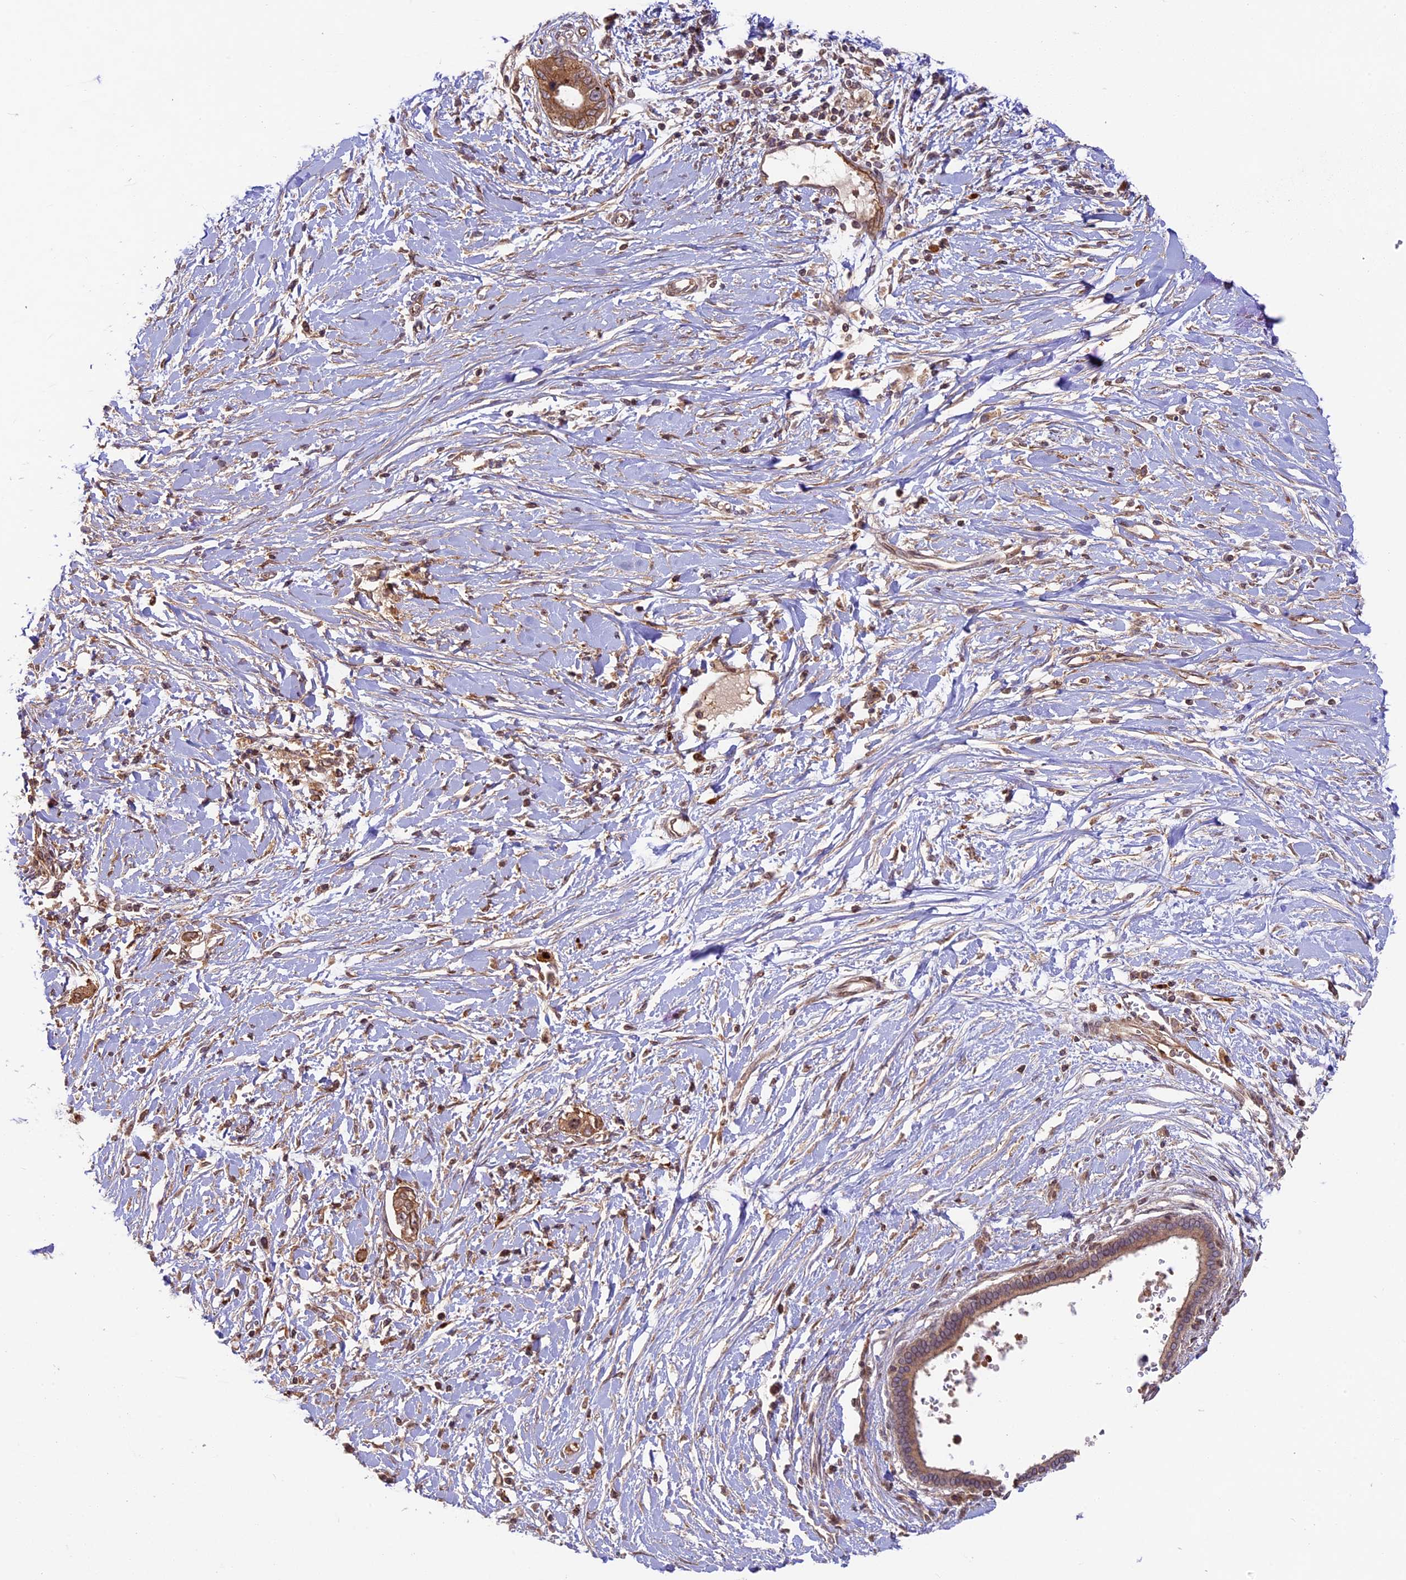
{"staining": {"intensity": "moderate", "quantity": ">75%", "location": "cytoplasmic/membranous"}, "tissue": "pancreatic cancer", "cell_type": "Tumor cells", "image_type": "cancer", "snomed": [{"axis": "morphology", "description": "Normal tissue, NOS"}, {"axis": "morphology", "description": "Adenocarcinoma, NOS"}, {"axis": "topography", "description": "Pancreas"}, {"axis": "topography", "description": "Peripheral nerve tissue"}], "caption": "The histopathology image demonstrates a brown stain indicating the presence of a protein in the cytoplasmic/membranous of tumor cells in pancreatic cancer. (DAB IHC with brightfield microscopy, high magnification).", "gene": "DGKH", "patient": {"sex": "male", "age": 59}}